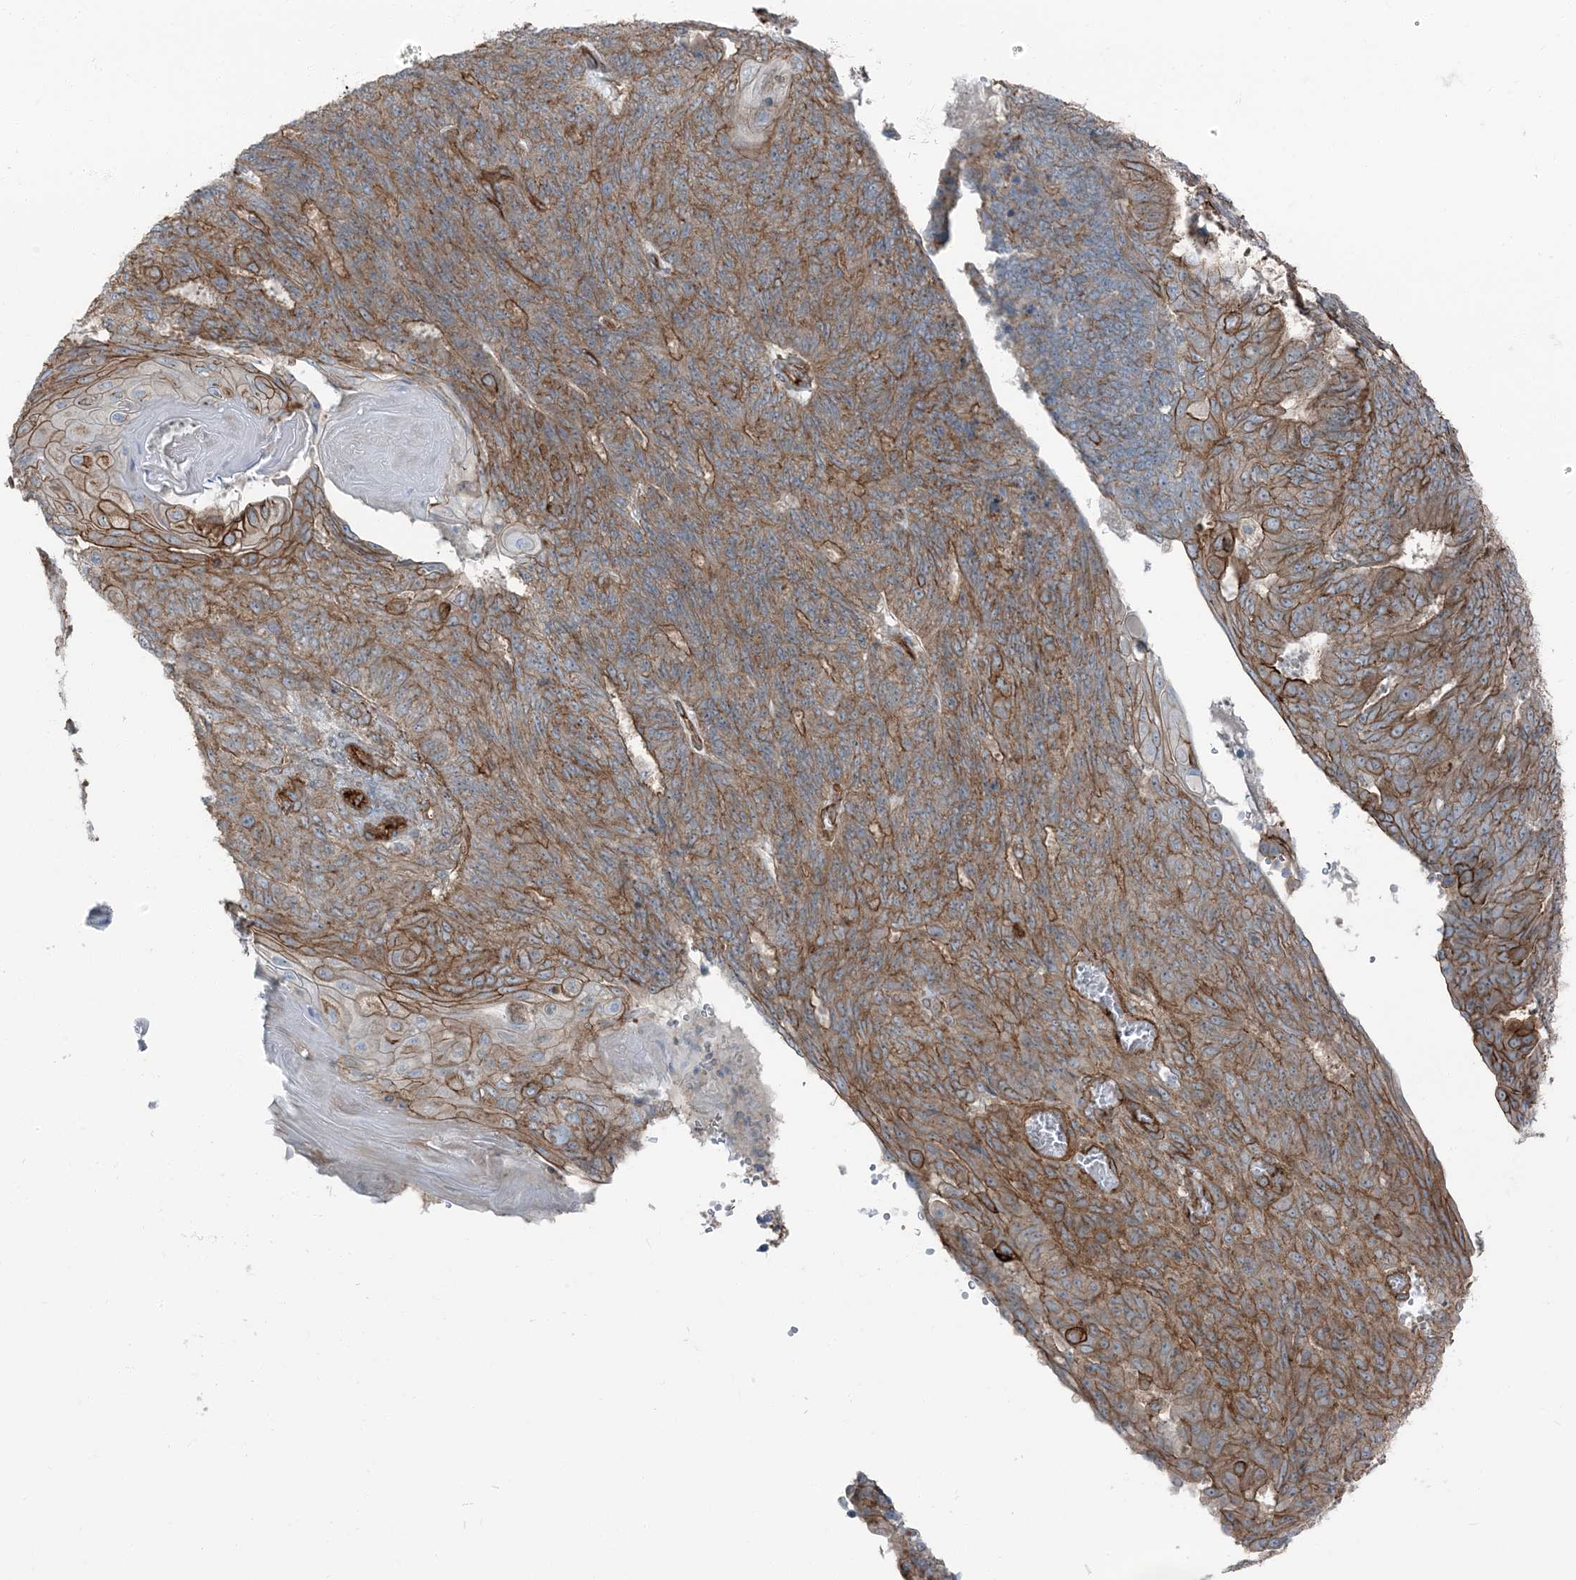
{"staining": {"intensity": "strong", "quantity": ">75%", "location": "cytoplasmic/membranous"}, "tissue": "endometrial cancer", "cell_type": "Tumor cells", "image_type": "cancer", "snomed": [{"axis": "morphology", "description": "Adenocarcinoma, NOS"}, {"axis": "topography", "description": "Endometrium"}], "caption": "Tumor cells reveal high levels of strong cytoplasmic/membranous positivity in about >75% of cells in adenocarcinoma (endometrial).", "gene": "ZFP90", "patient": {"sex": "female", "age": 32}}